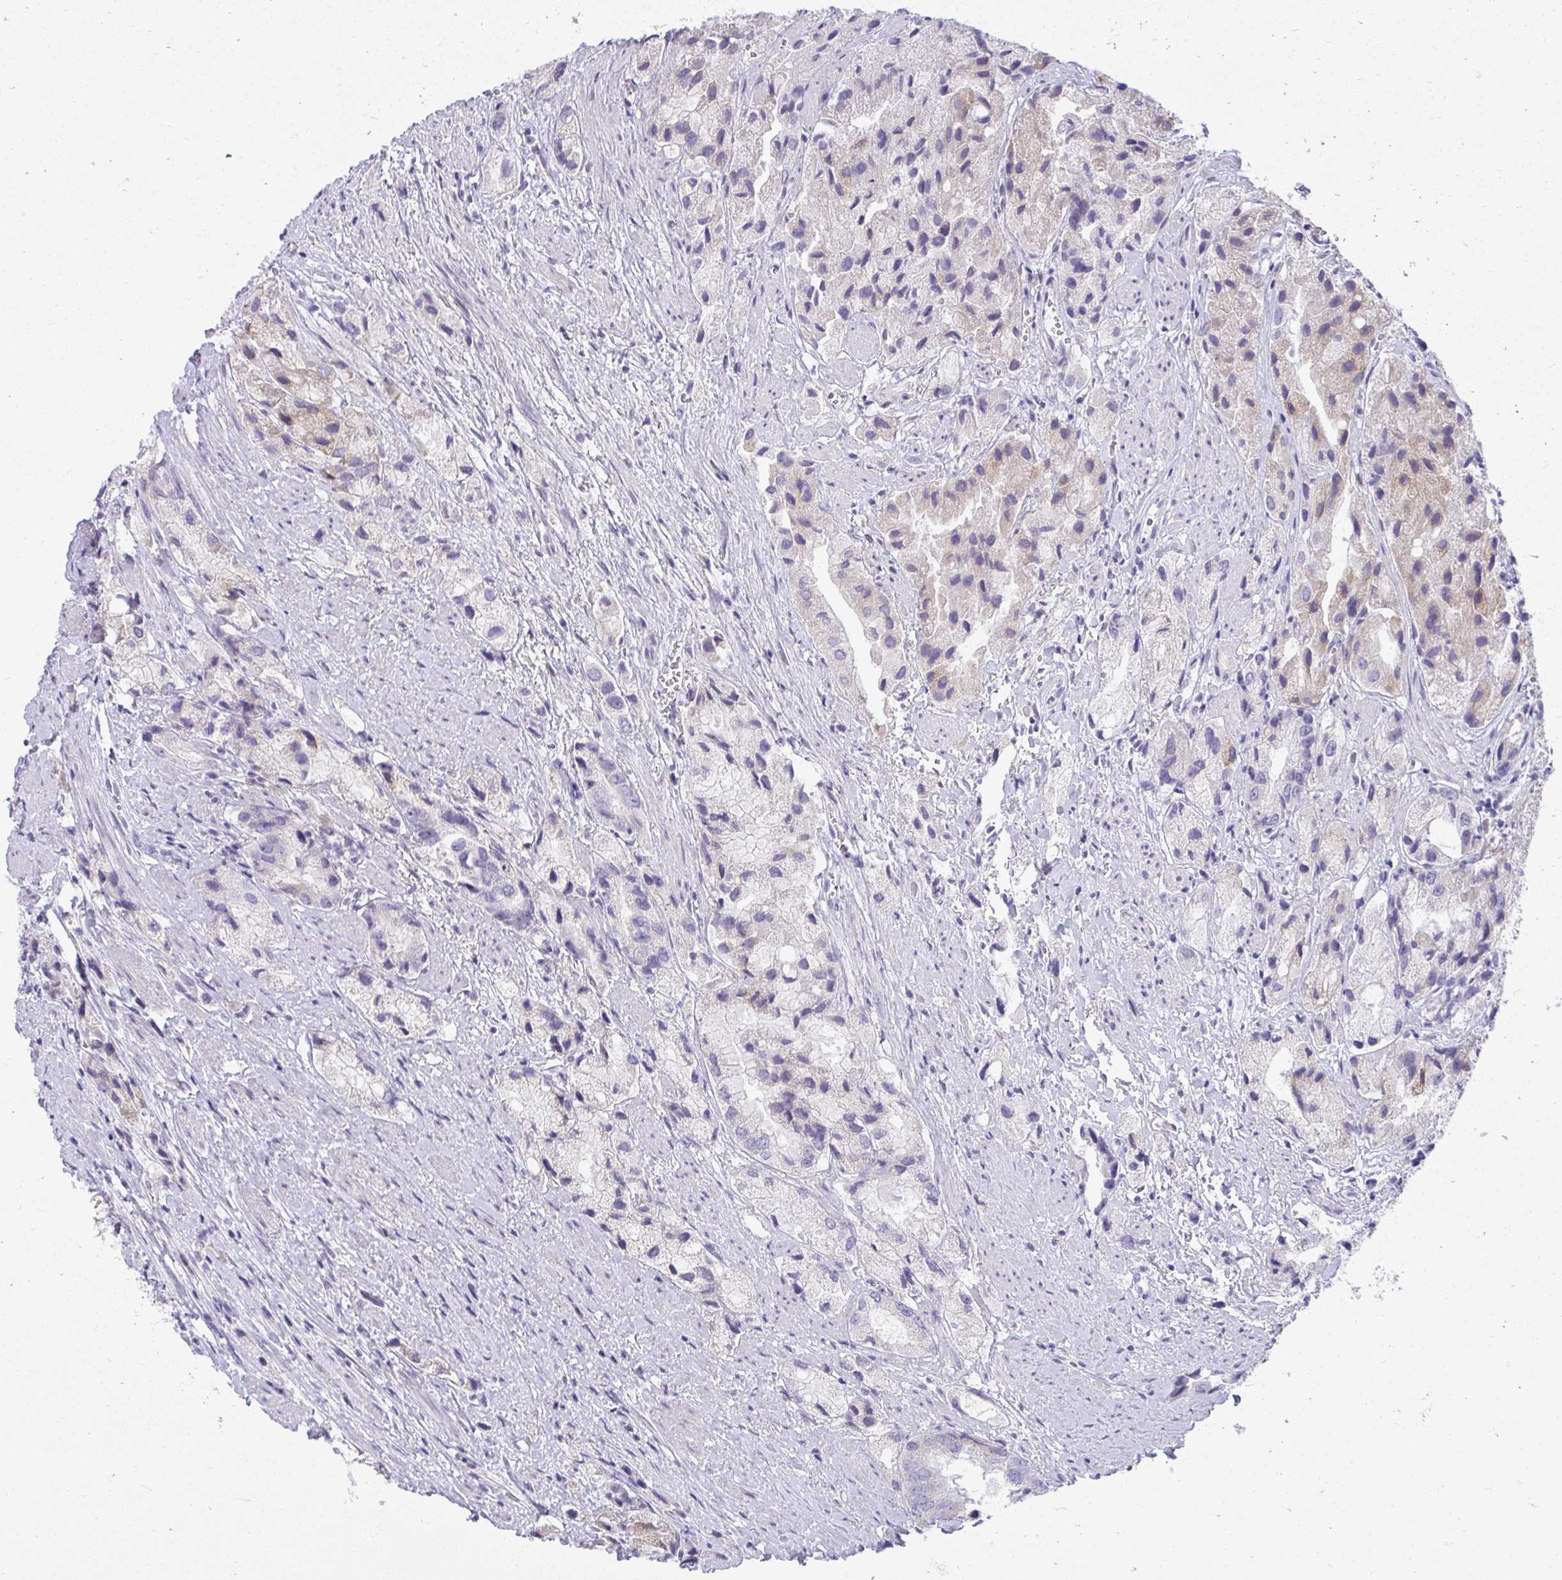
{"staining": {"intensity": "negative", "quantity": "none", "location": "none"}, "tissue": "prostate cancer", "cell_type": "Tumor cells", "image_type": "cancer", "snomed": [{"axis": "morphology", "description": "Adenocarcinoma, Low grade"}, {"axis": "topography", "description": "Prostate"}], "caption": "Tumor cells show no significant staining in prostate adenocarcinoma (low-grade).", "gene": "FASLG", "patient": {"sex": "male", "age": 69}}